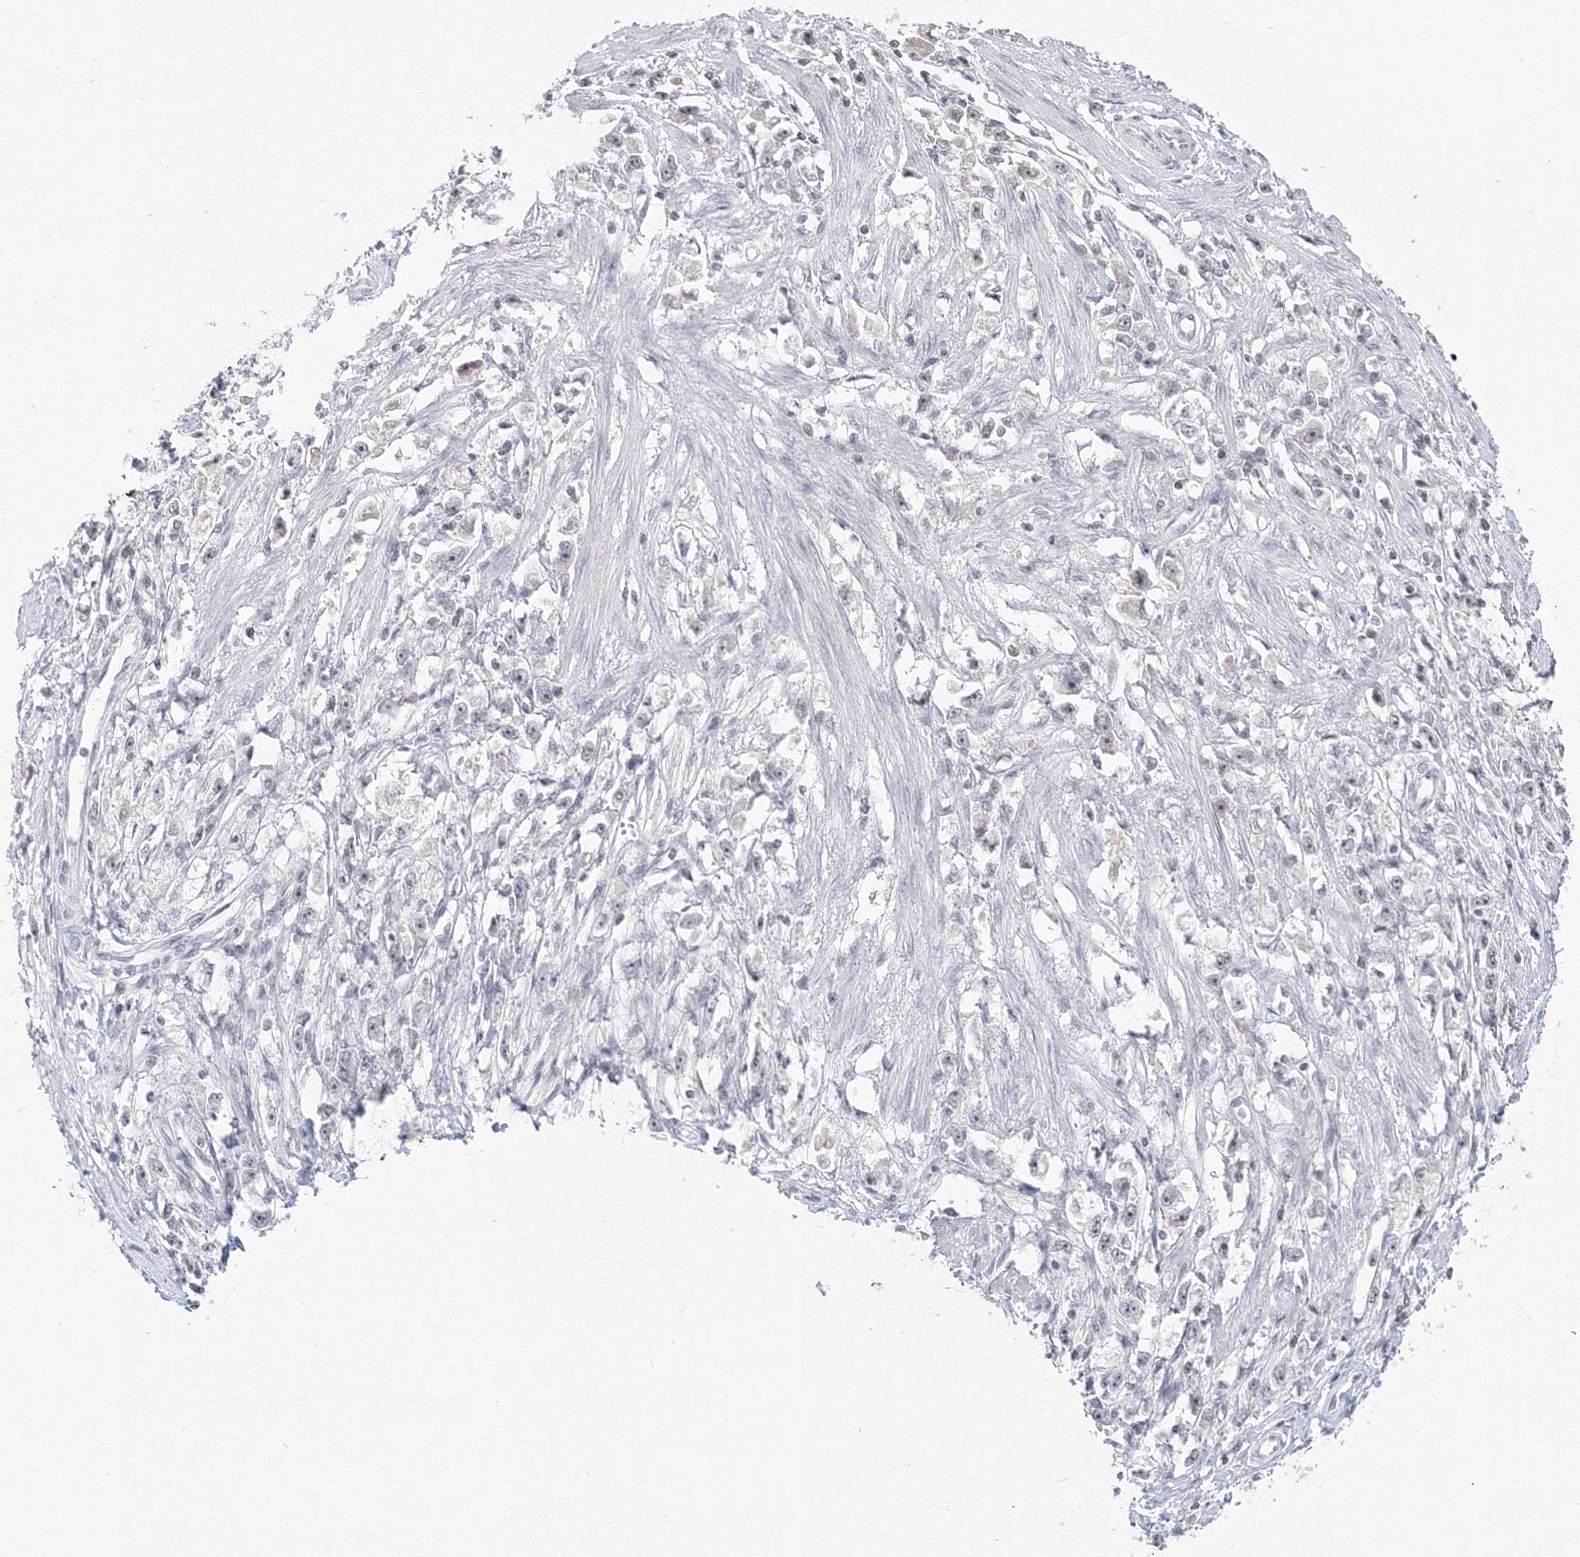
{"staining": {"intensity": "negative", "quantity": "none", "location": "none"}, "tissue": "stomach cancer", "cell_type": "Tumor cells", "image_type": "cancer", "snomed": [{"axis": "morphology", "description": "Adenocarcinoma, NOS"}, {"axis": "topography", "description": "Stomach"}], "caption": "This is a micrograph of immunohistochemistry (IHC) staining of adenocarcinoma (stomach), which shows no positivity in tumor cells. Nuclei are stained in blue.", "gene": "SLC7A7", "patient": {"sex": "female", "age": 59}}